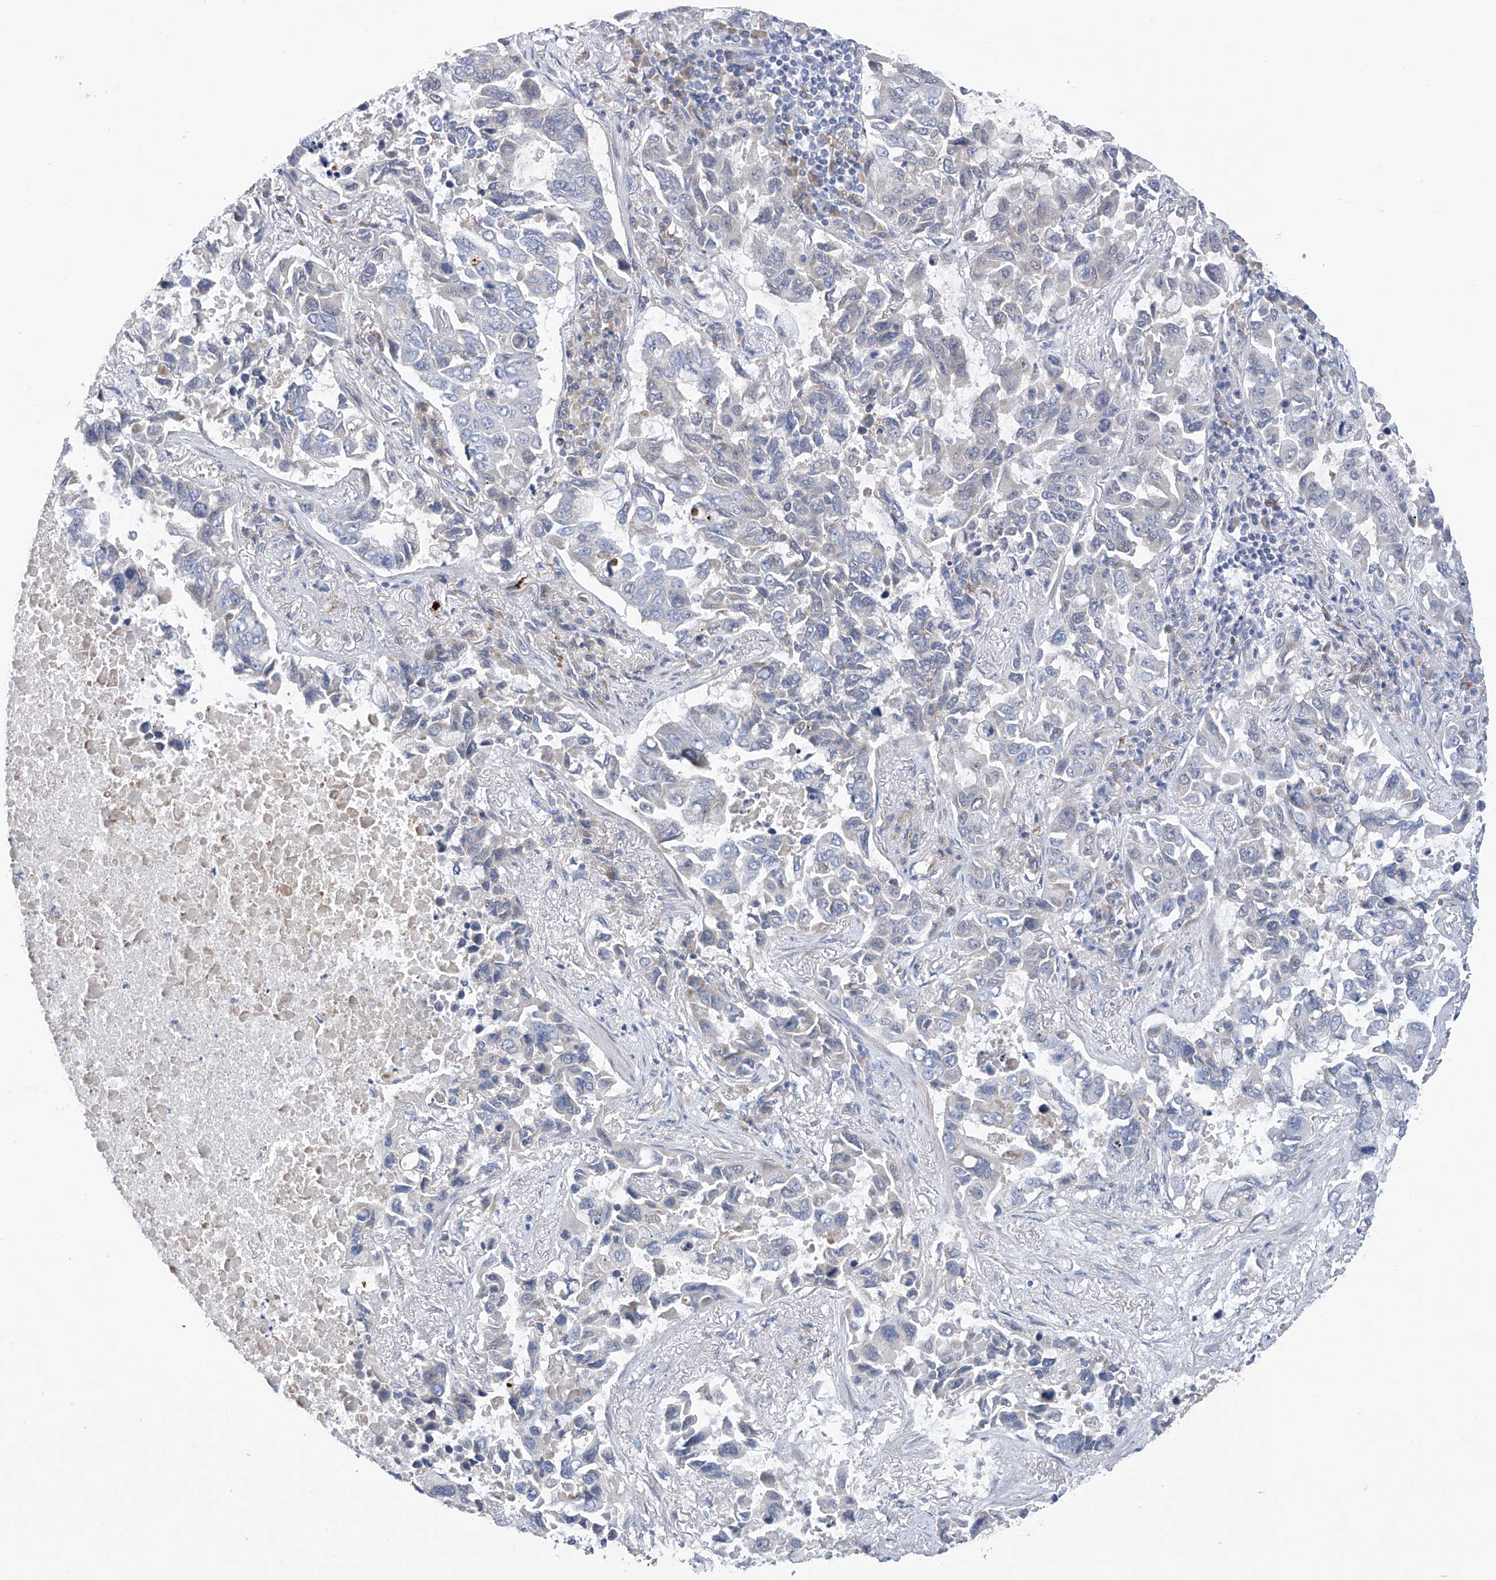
{"staining": {"intensity": "negative", "quantity": "none", "location": "none"}, "tissue": "lung cancer", "cell_type": "Tumor cells", "image_type": "cancer", "snomed": [{"axis": "morphology", "description": "Adenocarcinoma, NOS"}, {"axis": "topography", "description": "Lung"}], "caption": "IHC image of neoplastic tissue: lung cancer stained with DAB shows no significant protein positivity in tumor cells.", "gene": "SLCO4A1", "patient": {"sex": "male", "age": 64}}